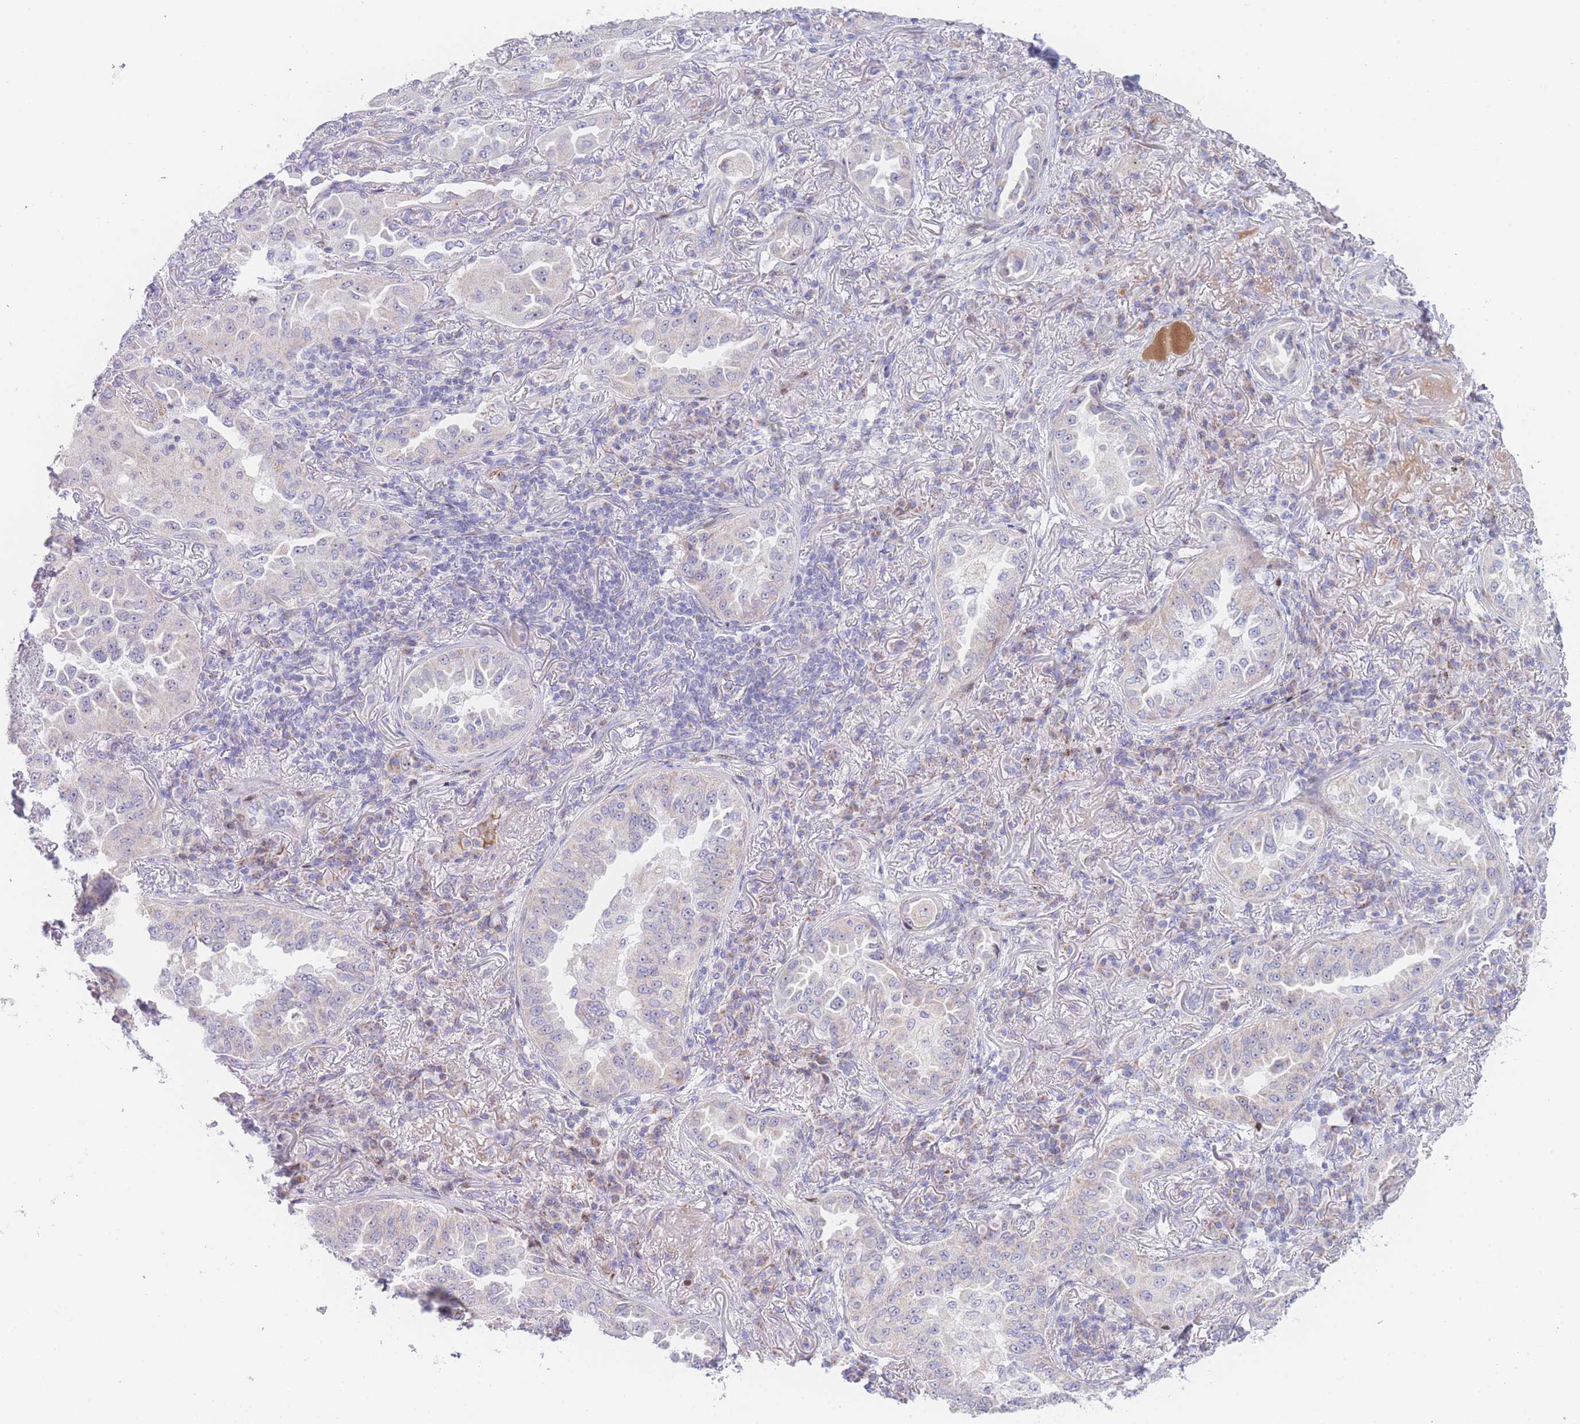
{"staining": {"intensity": "negative", "quantity": "none", "location": "none"}, "tissue": "lung cancer", "cell_type": "Tumor cells", "image_type": "cancer", "snomed": [{"axis": "morphology", "description": "Adenocarcinoma, NOS"}, {"axis": "topography", "description": "Lung"}], "caption": "There is no significant expression in tumor cells of adenocarcinoma (lung).", "gene": "GPAM", "patient": {"sex": "female", "age": 69}}